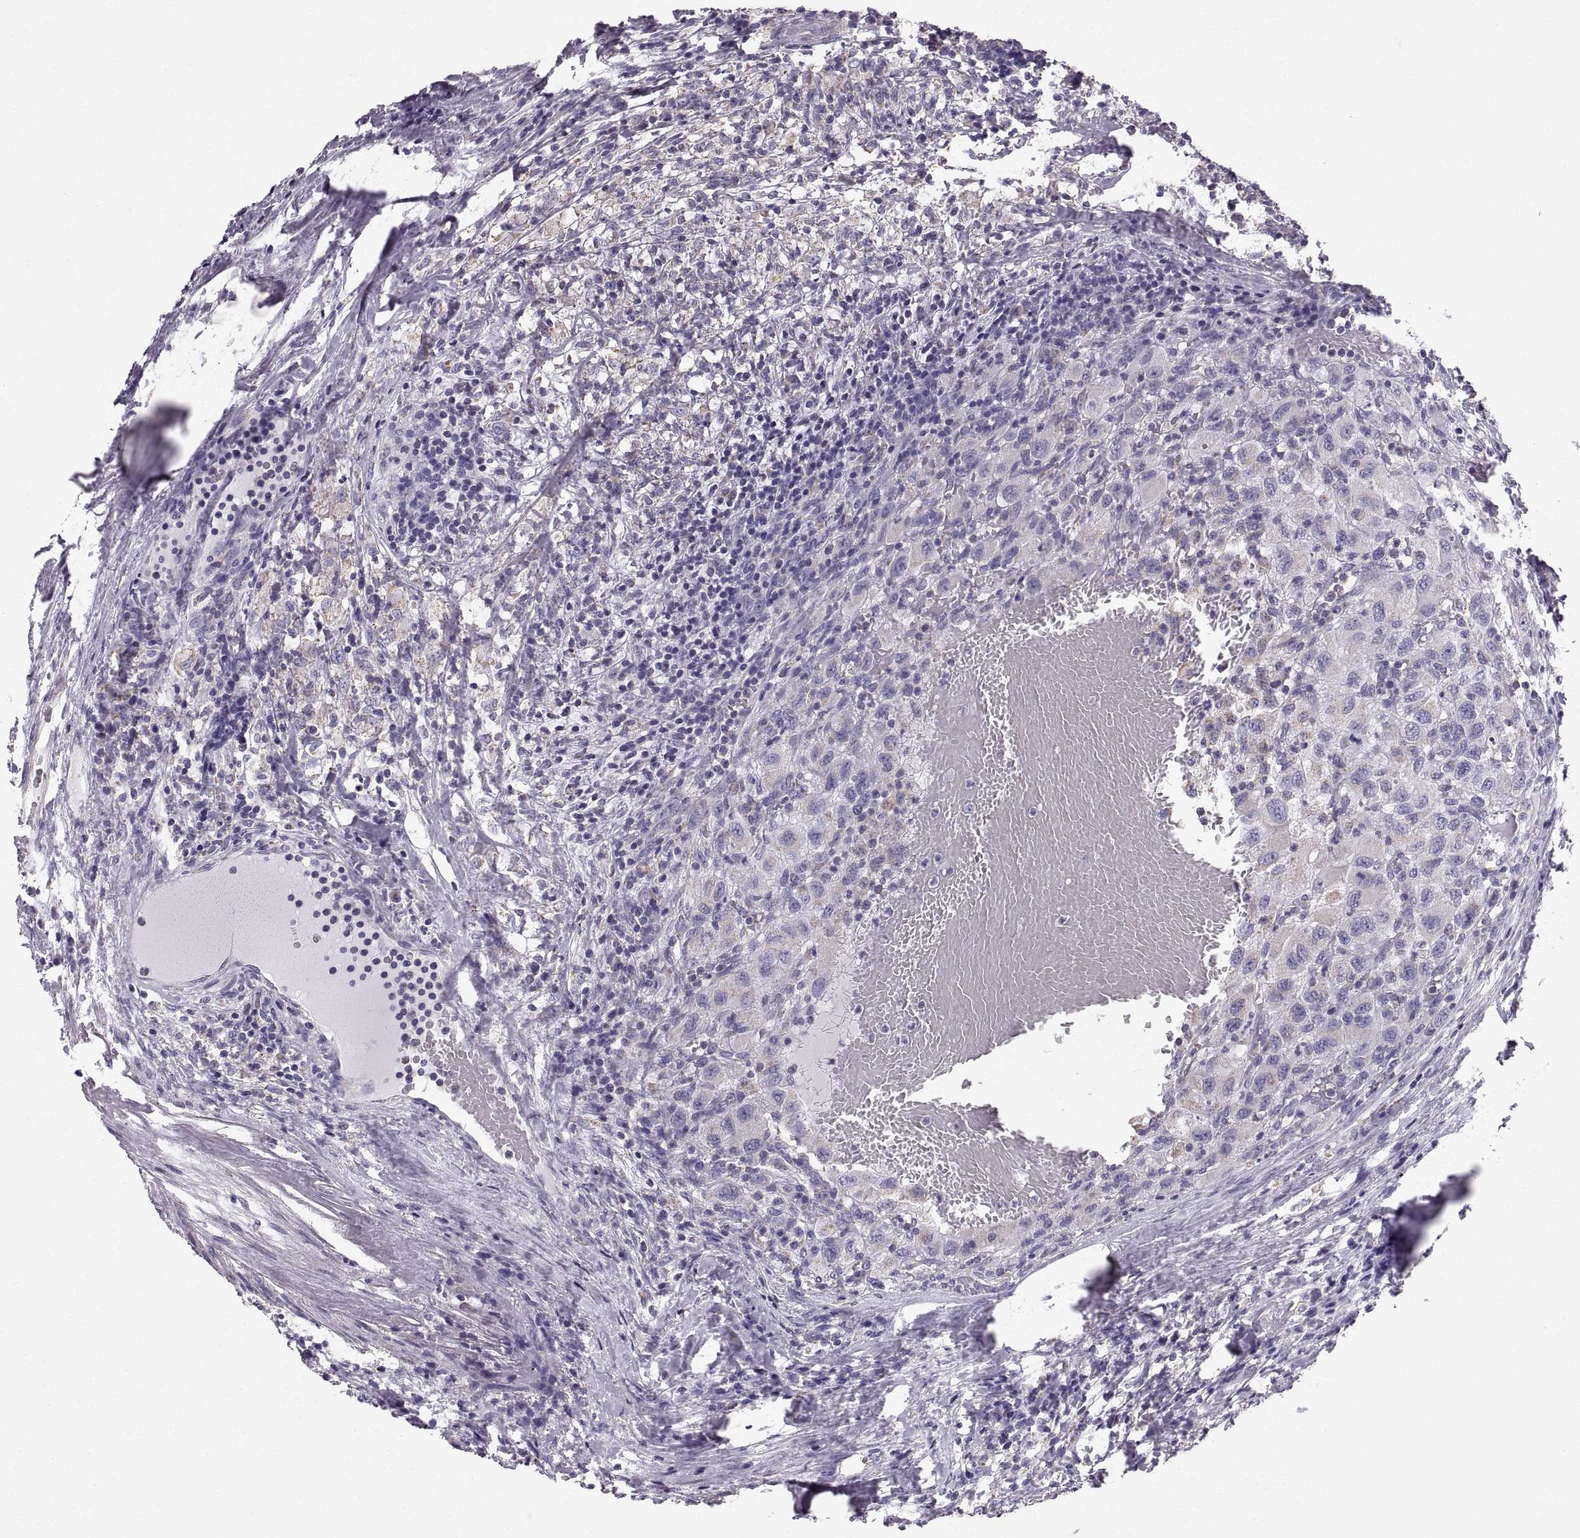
{"staining": {"intensity": "weak", "quantity": "<25%", "location": "cytoplasmic/membranous"}, "tissue": "renal cancer", "cell_type": "Tumor cells", "image_type": "cancer", "snomed": [{"axis": "morphology", "description": "Adenocarcinoma, NOS"}, {"axis": "topography", "description": "Kidney"}], "caption": "IHC micrograph of human renal cancer (adenocarcinoma) stained for a protein (brown), which shows no positivity in tumor cells.", "gene": "STMND1", "patient": {"sex": "female", "age": 67}}